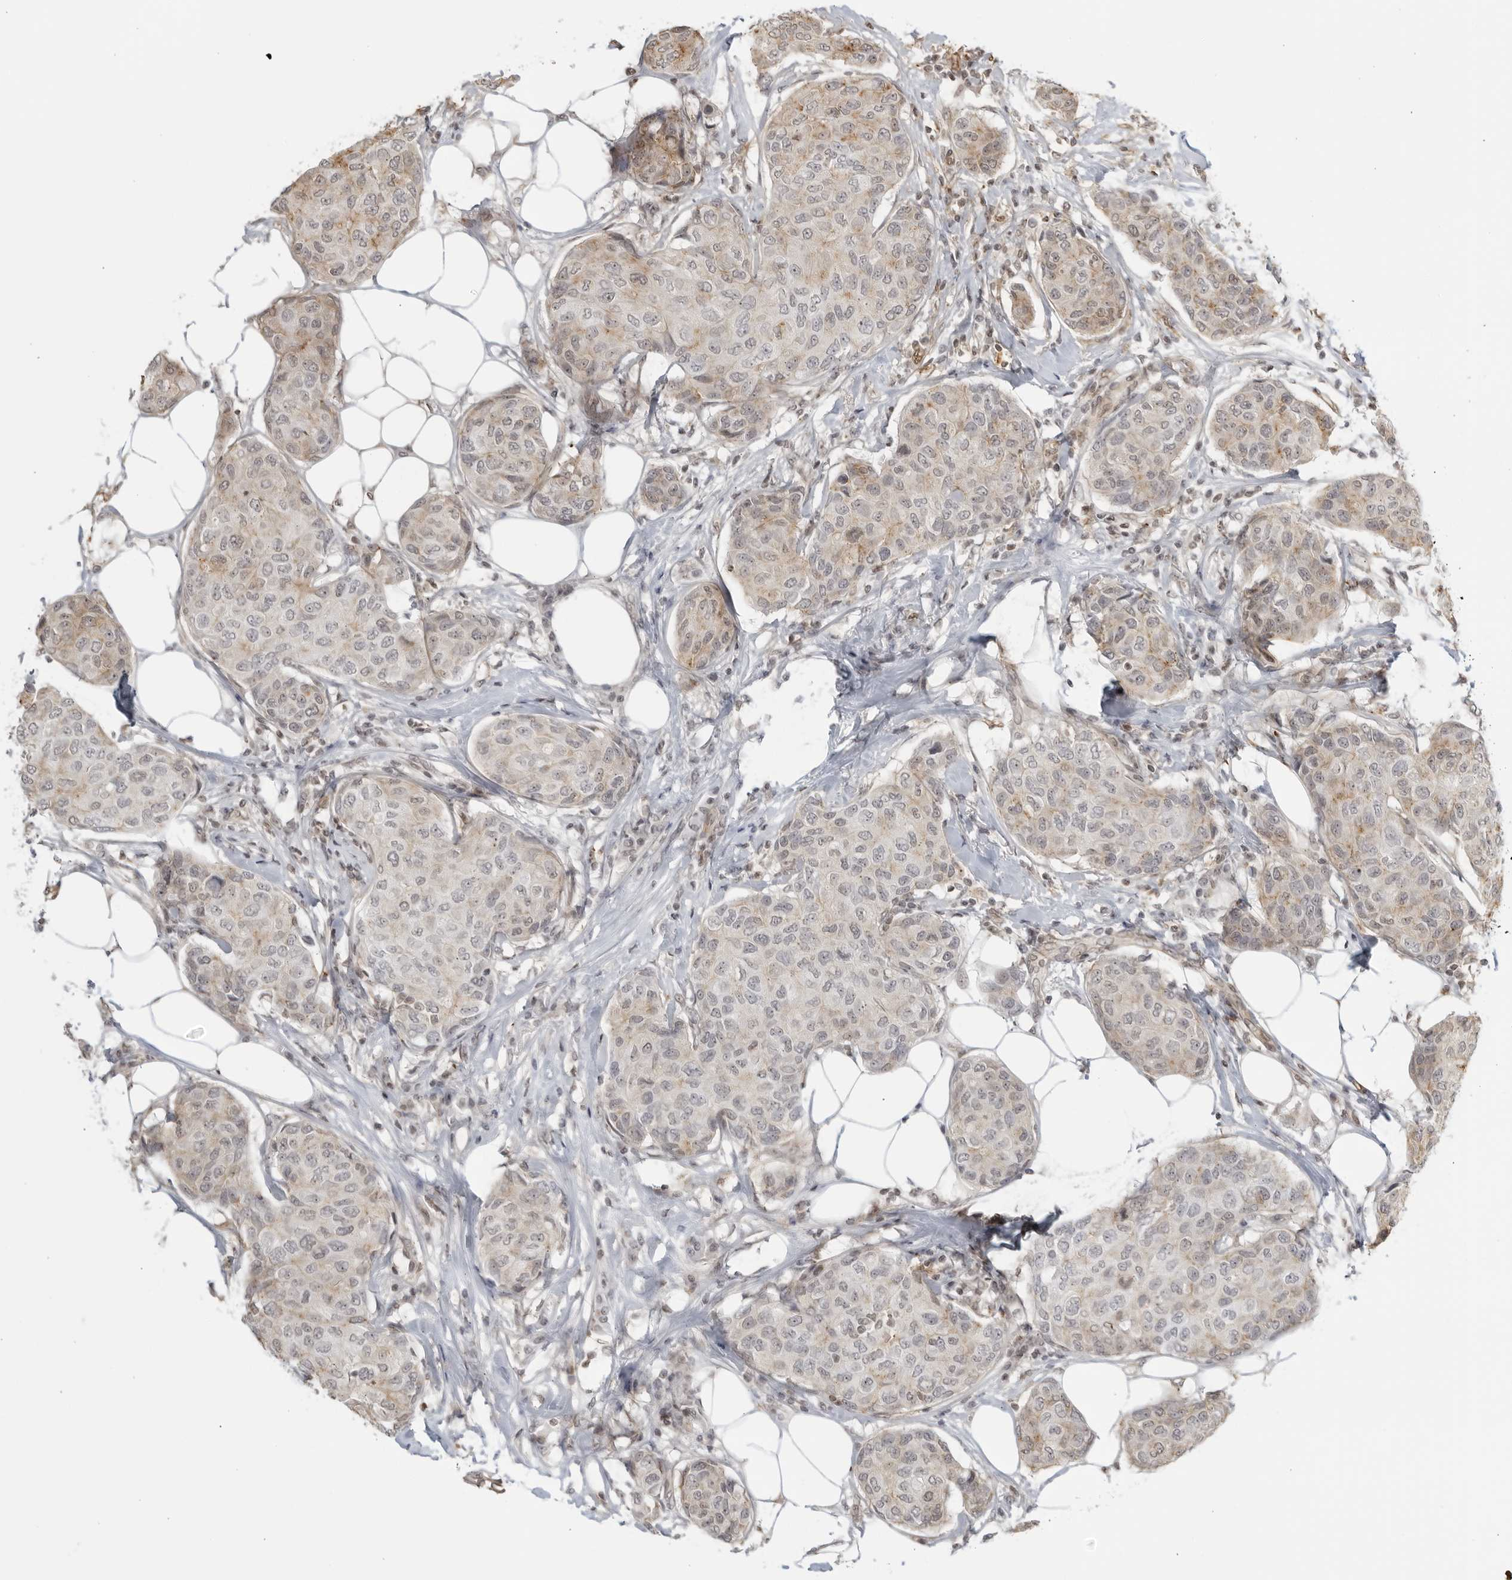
{"staining": {"intensity": "weak", "quantity": "<25%", "location": "cytoplasmic/membranous"}, "tissue": "breast cancer", "cell_type": "Tumor cells", "image_type": "cancer", "snomed": [{"axis": "morphology", "description": "Duct carcinoma"}, {"axis": "topography", "description": "Breast"}], "caption": "Protein analysis of invasive ductal carcinoma (breast) exhibits no significant expression in tumor cells. The staining is performed using DAB (3,3'-diaminobenzidine) brown chromogen with nuclei counter-stained in using hematoxylin.", "gene": "TCF21", "patient": {"sex": "female", "age": 80}}